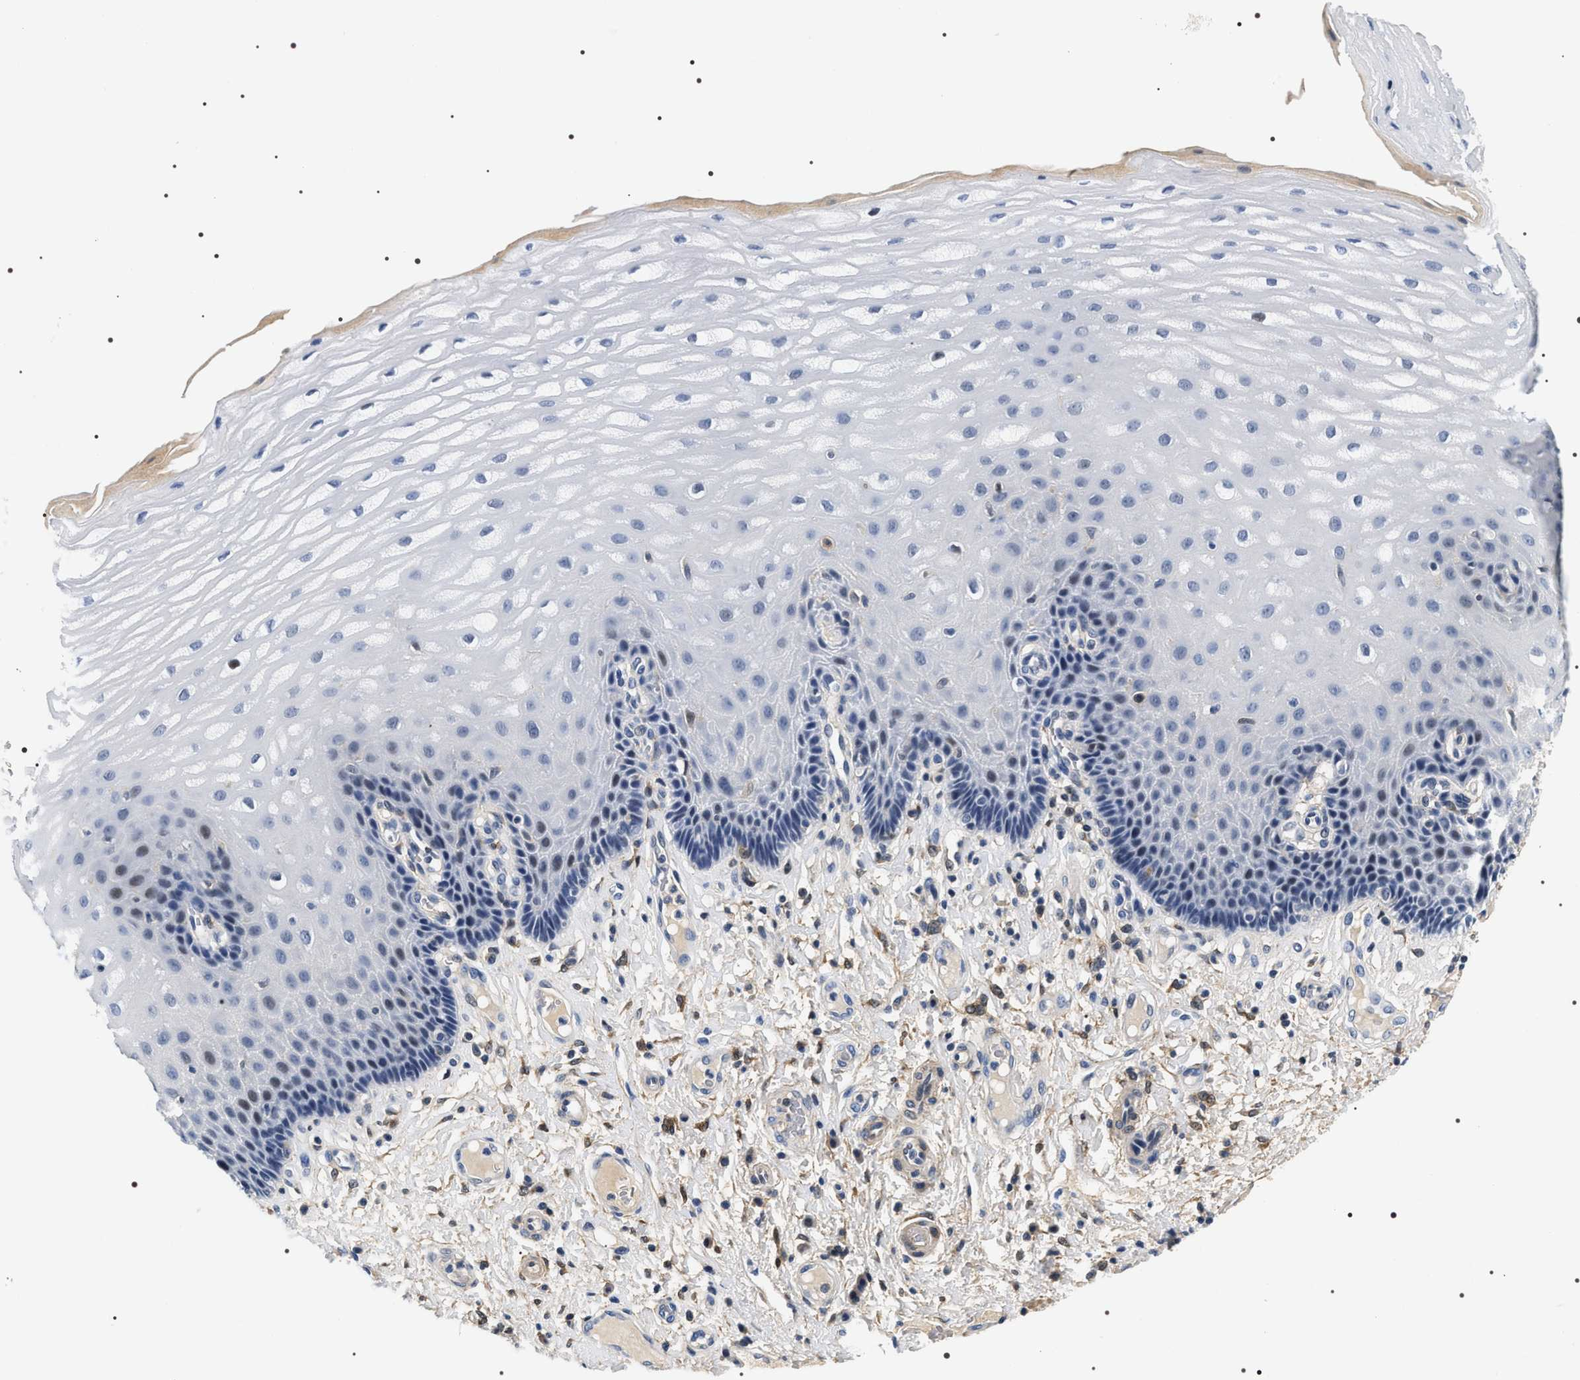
{"staining": {"intensity": "negative", "quantity": "none", "location": "none"}, "tissue": "esophagus", "cell_type": "Squamous epithelial cells", "image_type": "normal", "snomed": [{"axis": "morphology", "description": "Normal tissue, NOS"}, {"axis": "topography", "description": "Esophagus"}], "caption": "Esophagus was stained to show a protein in brown. There is no significant staining in squamous epithelial cells. Nuclei are stained in blue.", "gene": "BAG2", "patient": {"sex": "male", "age": 54}}